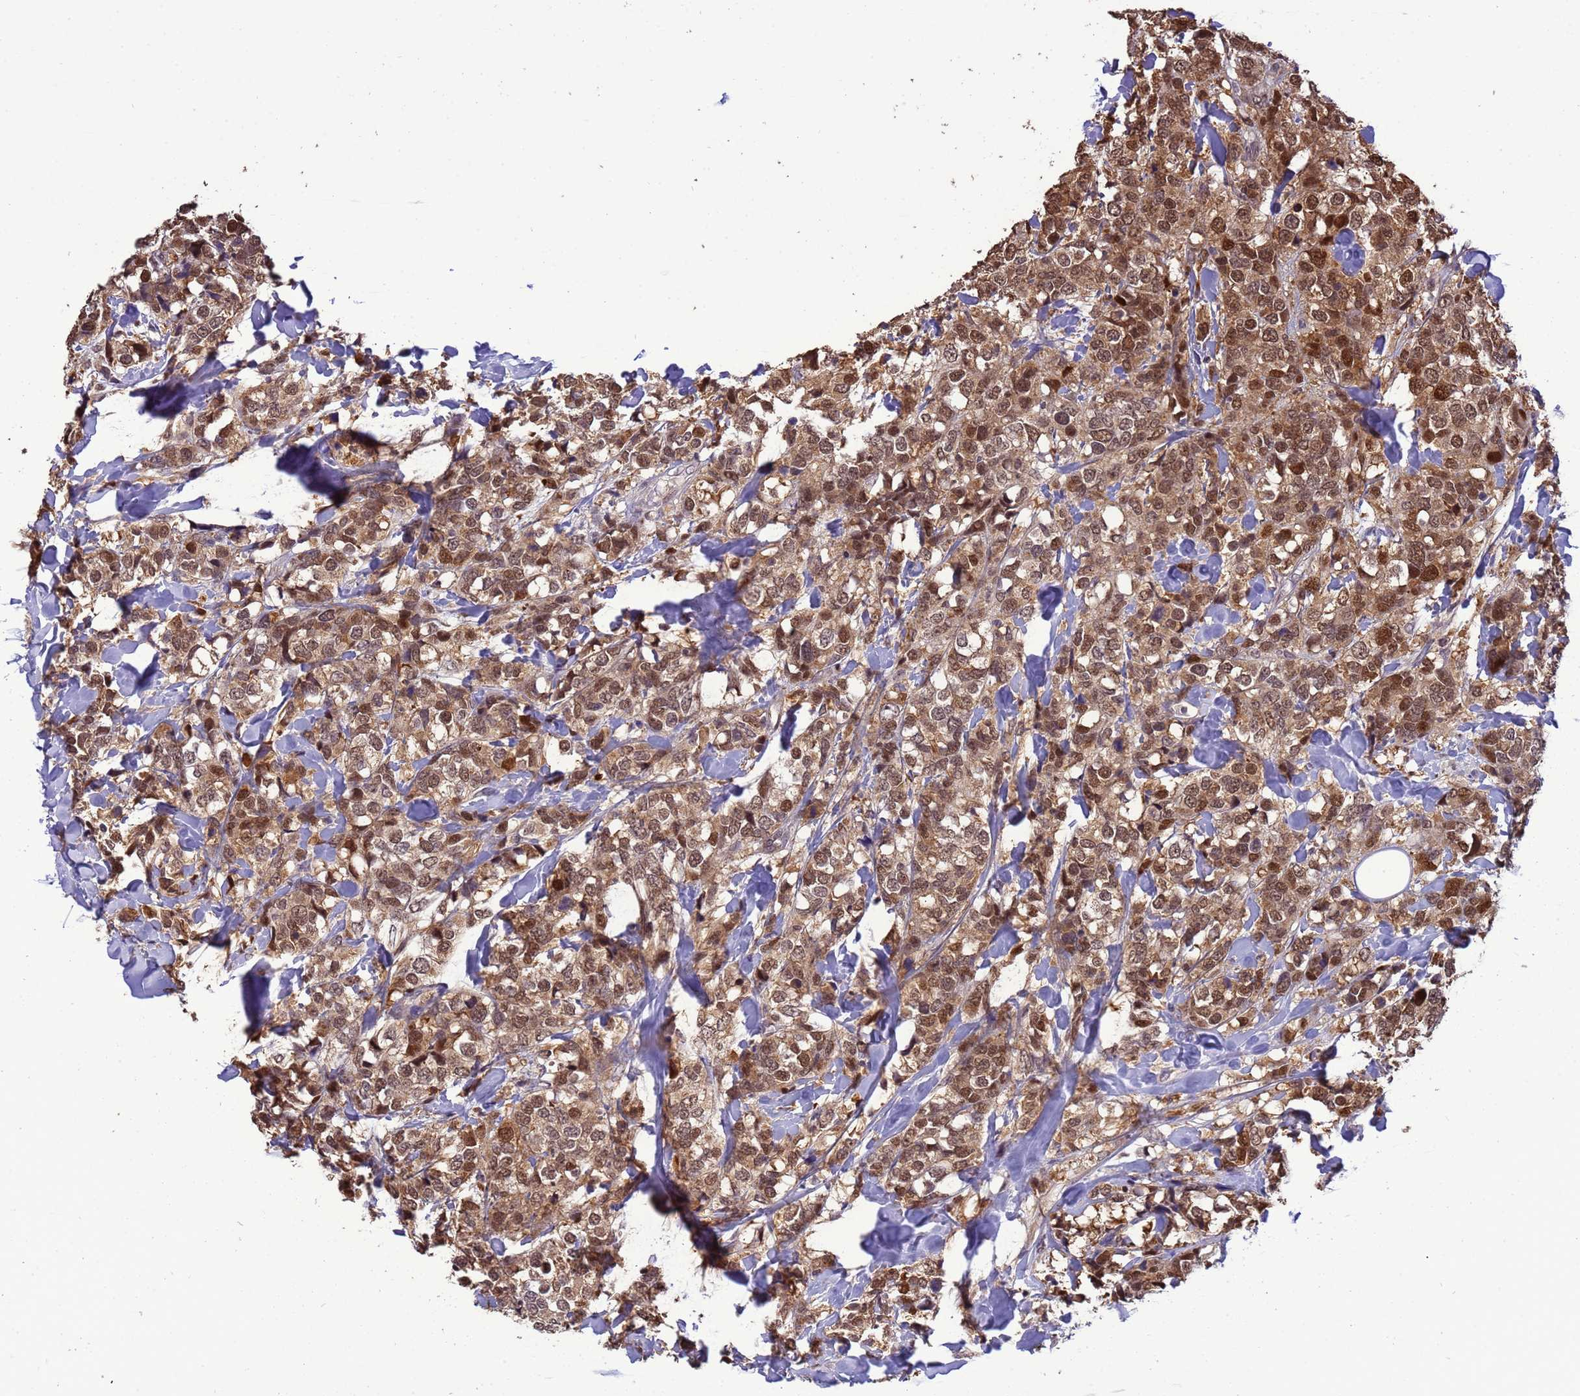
{"staining": {"intensity": "moderate", "quantity": ">75%", "location": "cytoplasmic/membranous,nuclear"}, "tissue": "breast cancer", "cell_type": "Tumor cells", "image_type": "cancer", "snomed": [{"axis": "morphology", "description": "Lobular carcinoma"}, {"axis": "topography", "description": "Breast"}], "caption": "This is a micrograph of immunohistochemistry staining of lobular carcinoma (breast), which shows moderate positivity in the cytoplasmic/membranous and nuclear of tumor cells.", "gene": "ZBTB5", "patient": {"sex": "female", "age": 59}}